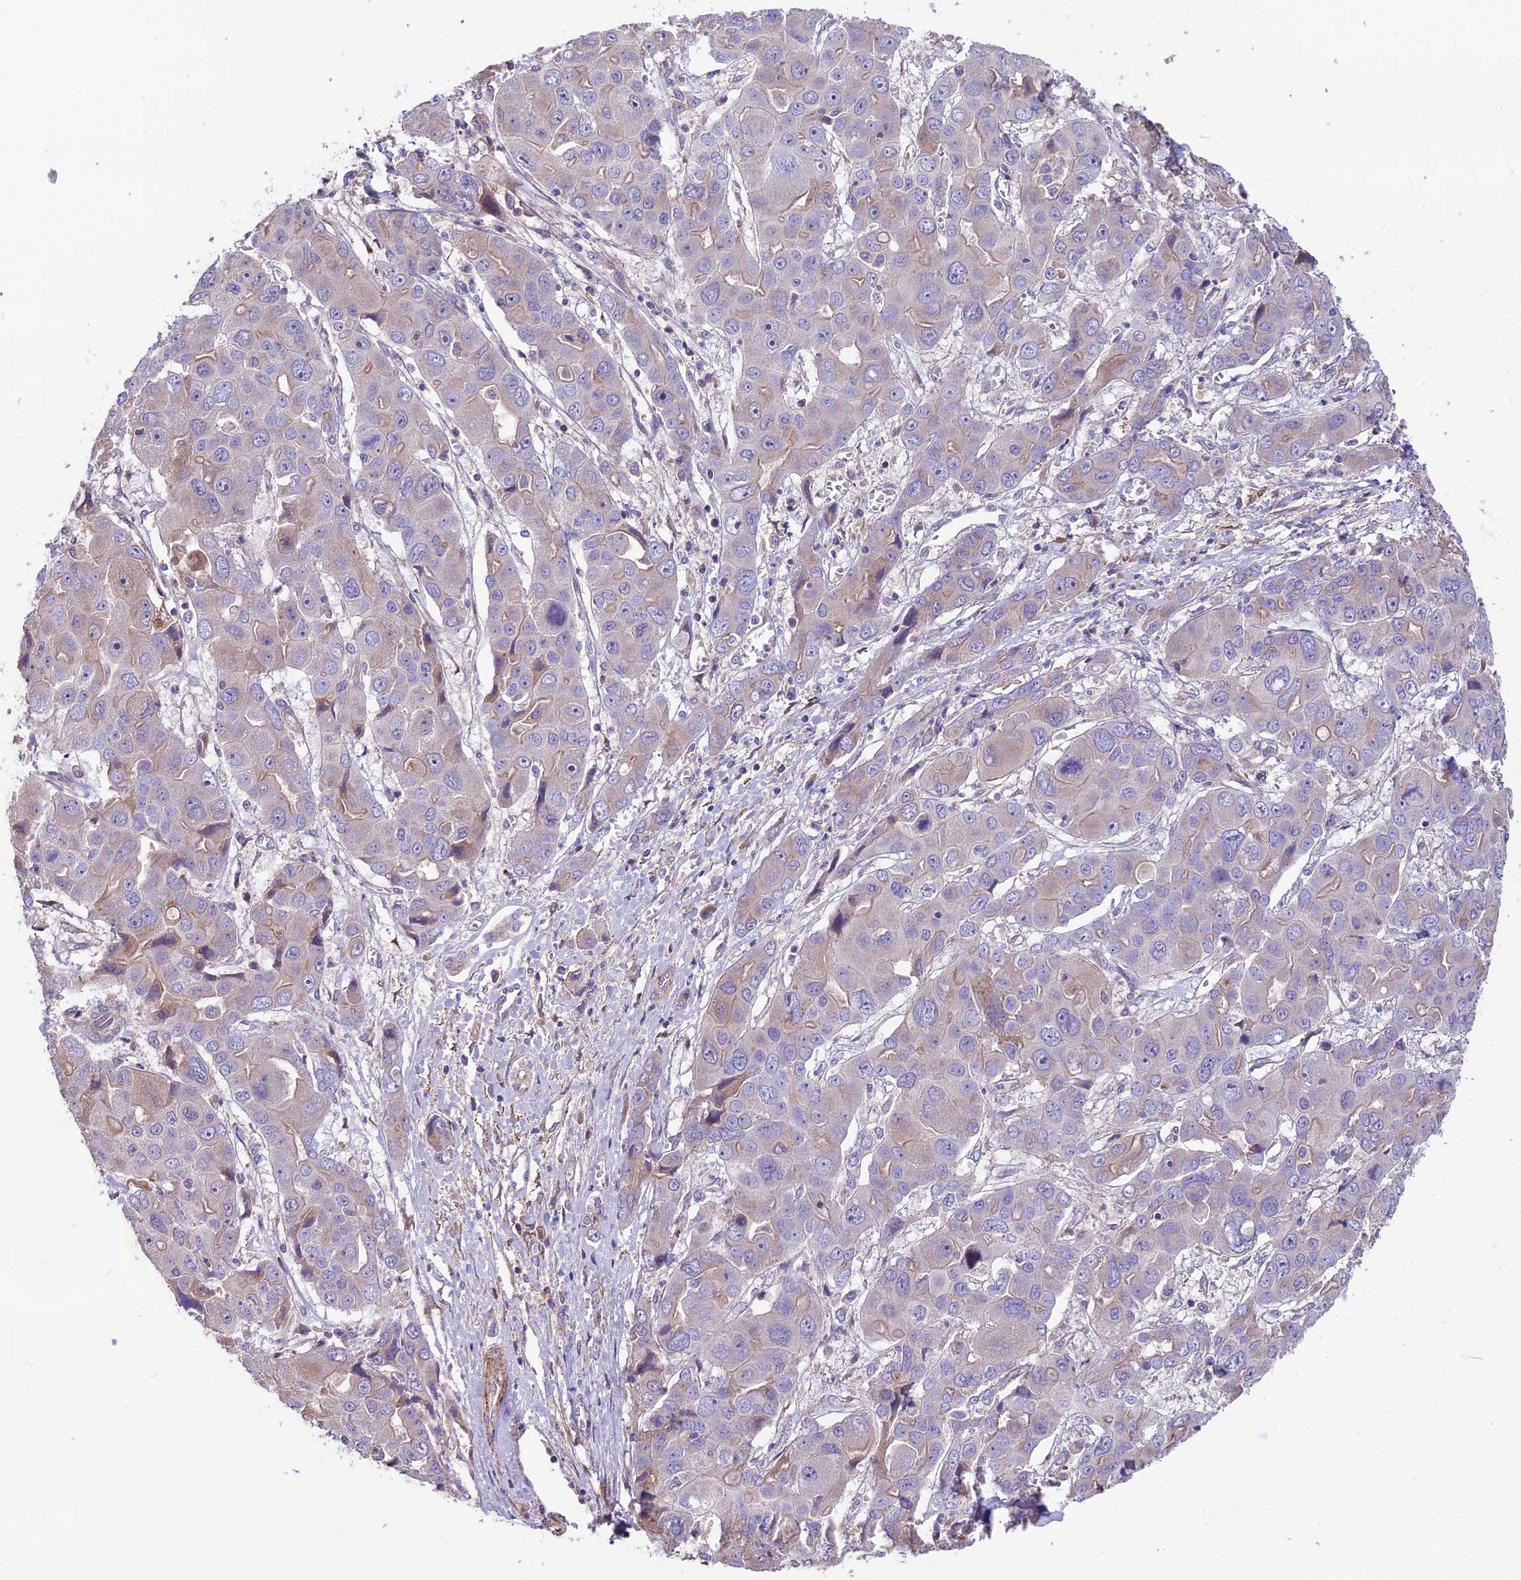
{"staining": {"intensity": "weak", "quantity": "<25%", "location": "cytoplasmic/membranous"}, "tissue": "liver cancer", "cell_type": "Tumor cells", "image_type": "cancer", "snomed": [{"axis": "morphology", "description": "Cholangiocarcinoma"}, {"axis": "topography", "description": "Liver"}], "caption": "The IHC photomicrograph has no significant expression in tumor cells of liver cancer tissue.", "gene": "ANO3", "patient": {"sex": "male", "age": 67}}